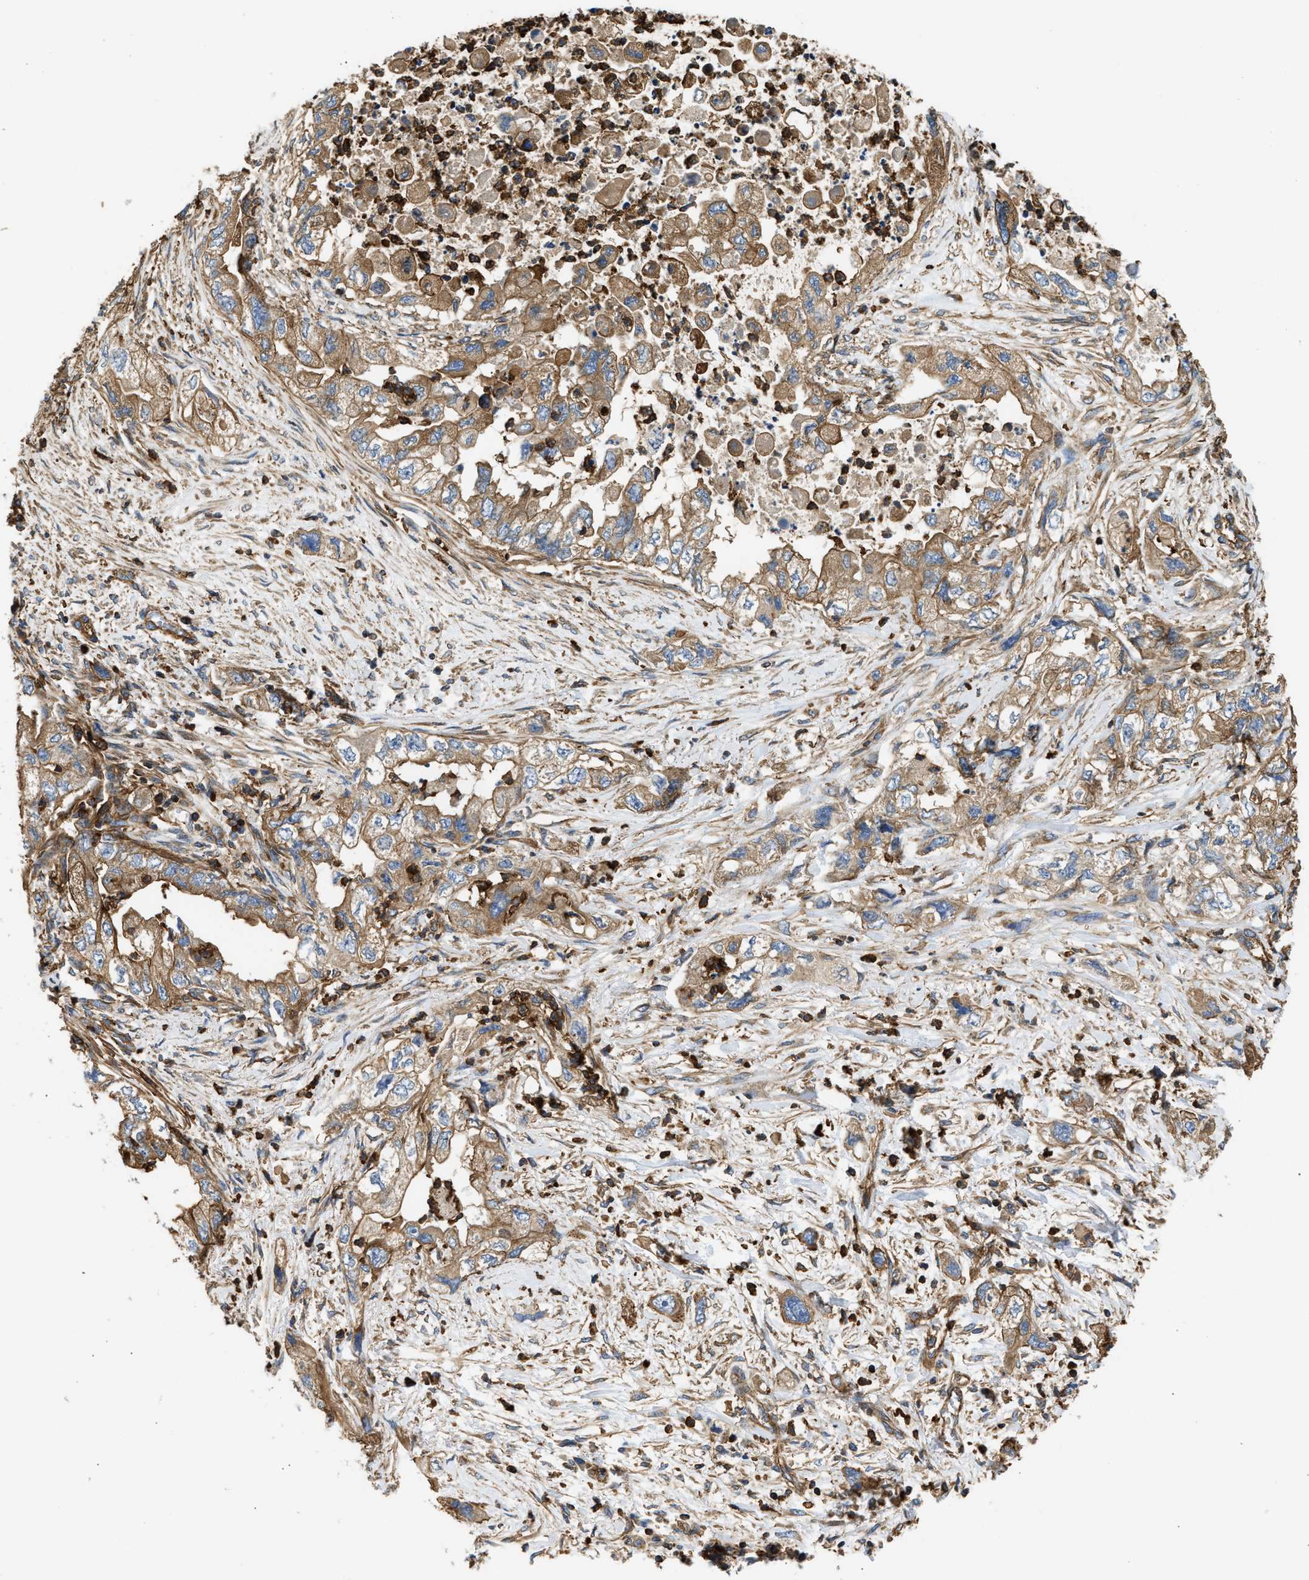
{"staining": {"intensity": "moderate", "quantity": ">75%", "location": "cytoplasmic/membranous"}, "tissue": "pancreatic cancer", "cell_type": "Tumor cells", "image_type": "cancer", "snomed": [{"axis": "morphology", "description": "Adenocarcinoma, NOS"}, {"axis": "topography", "description": "Pancreas"}], "caption": "Immunohistochemistry (DAB (3,3'-diaminobenzidine)) staining of pancreatic cancer (adenocarcinoma) shows moderate cytoplasmic/membranous protein expression in about >75% of tumor cells.", "gene": "SAMD9L", "patient": {"sex": "female", "age": 73}}